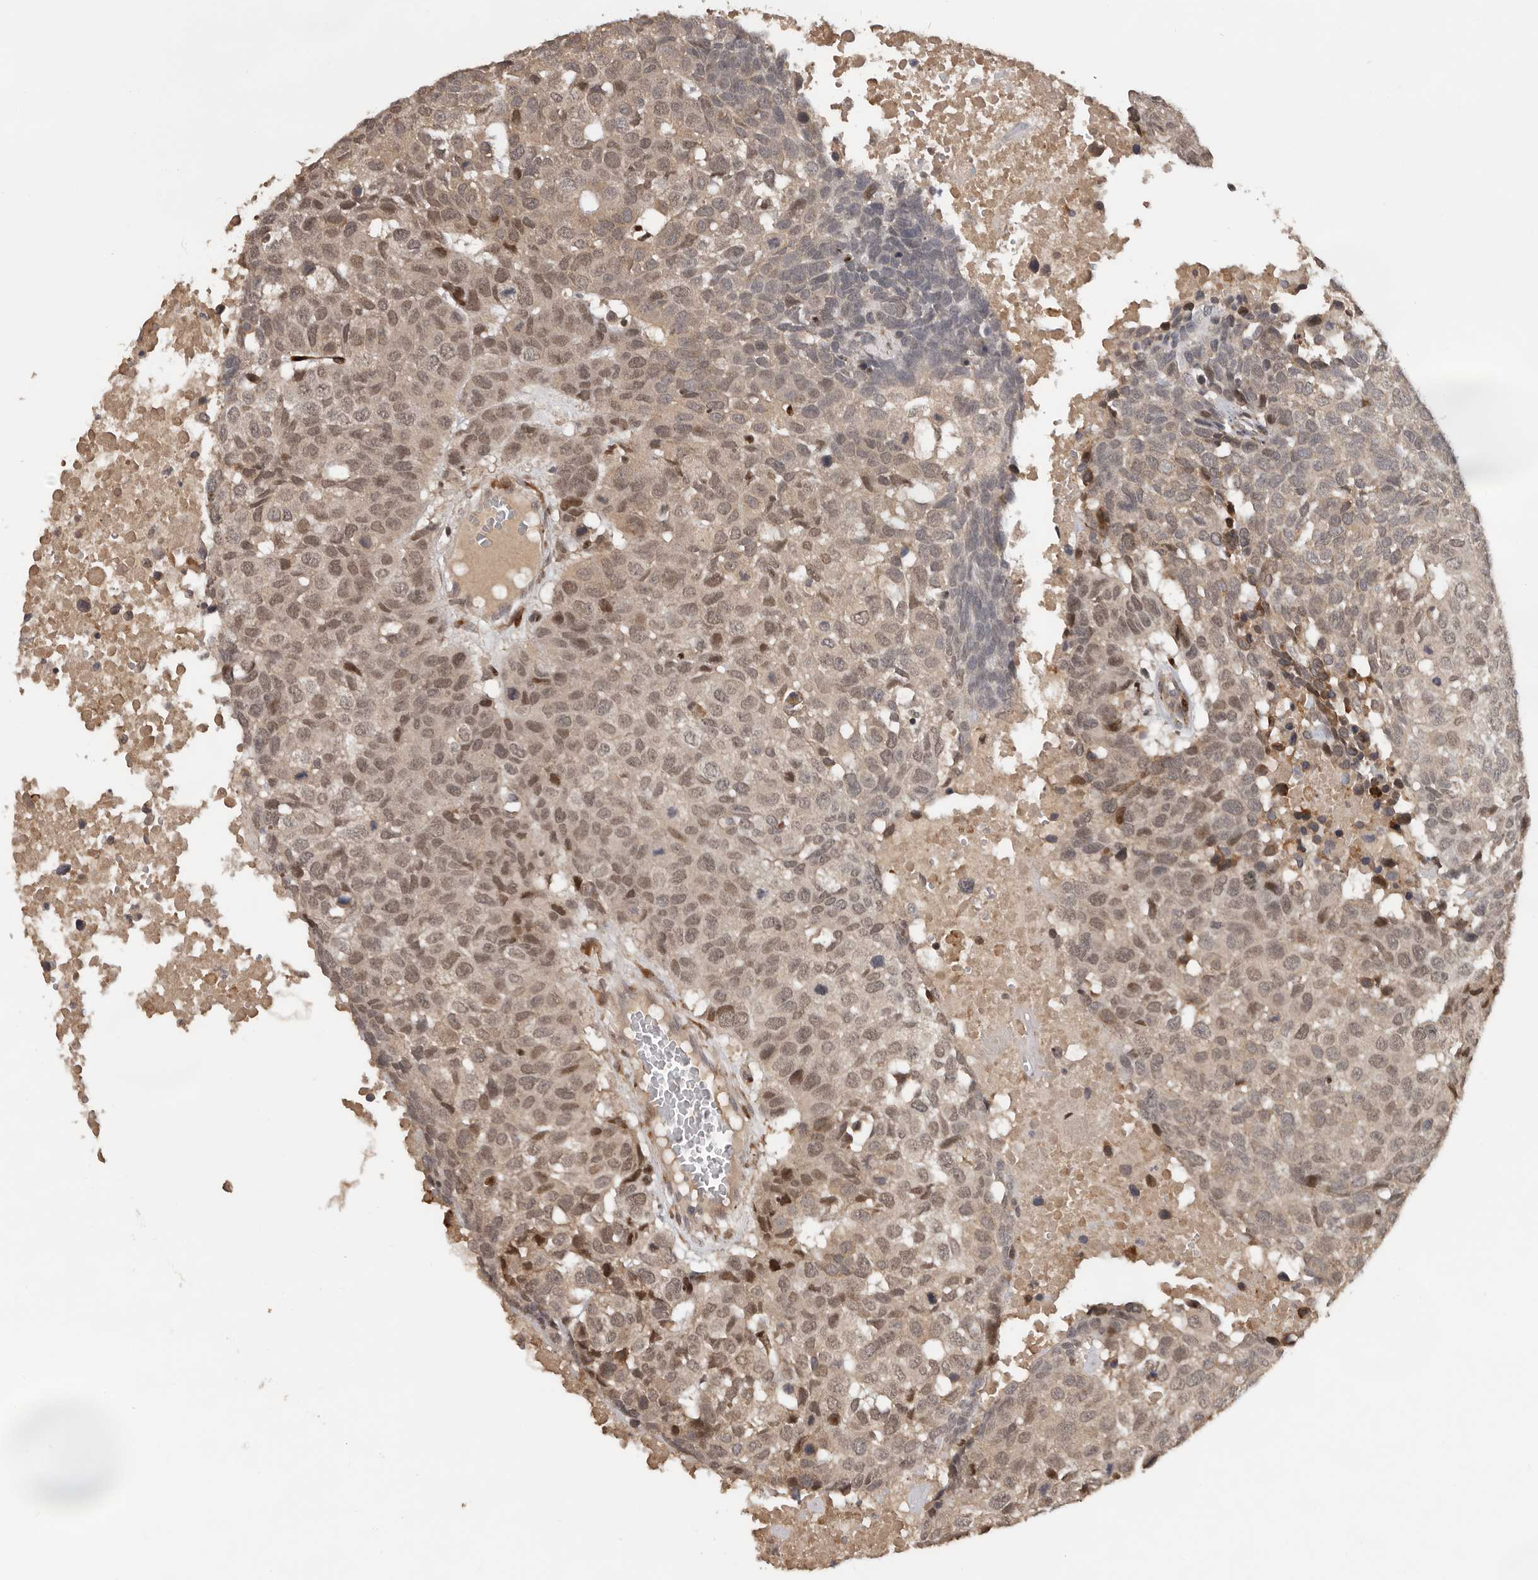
{"staining": {"intensity": "moderate", "quantity": ">75%", "location": "nuclear"}, "tissue": "head and neck cancer", "cell_type": "Tumor cells", "image_type": "cancer", "snomed": [{"axis": "morphology", "description": "Squamous cell carcinoma, NOS"}, {"axis": "topography", "description": "Head-Neck"}], "caption": "The image reveals a brown stain indicating the presence of a protein in the nuclear of tumor cells in squamous cell carcinoma (head and neck).", "gene": "HENMT1", "patient": {"sex": "male", "age": 66}}